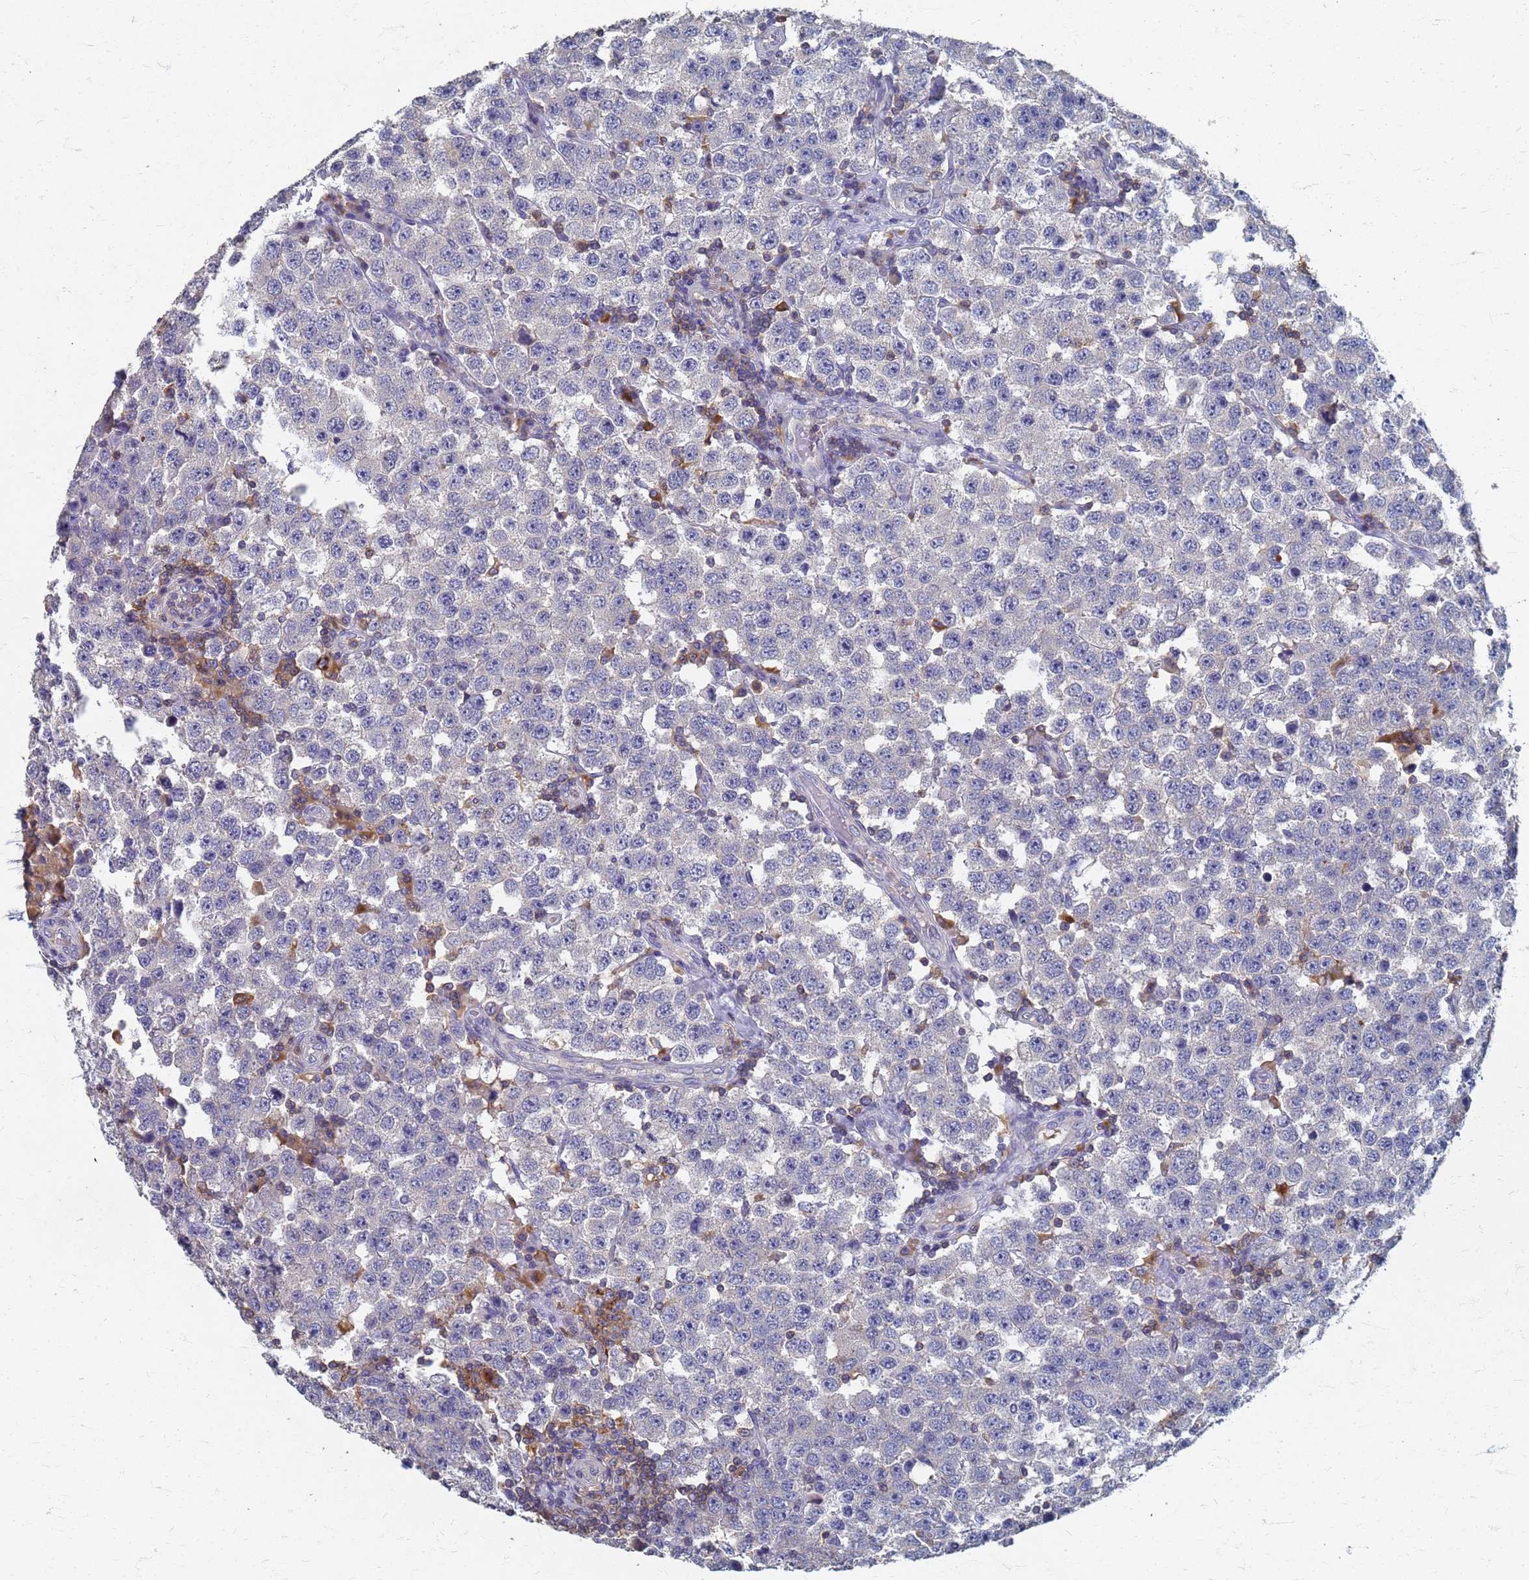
{"staining": {"intensity": "negative", "quantity": "none", "location": "none"}, "tissue": "testis cancer", "cell_type": "Tumor cells", "image_type": "cancer", "snomed": [{"axis": "morphology", "description": "Seminoma, NOS"}, {"axis": "topography", "description": "Testis"}], "caption": "The image demonstrates no significant expression in tumor cells of testis cancer (seminoma). (Stains: DAB (3,3'-diaminobenzidine) immunohistochemistry (IHC) with hematoxylin counter stain, Microscopy: brightfield microscopy at high magnification).", "gene": "KRCC1", "patient": {"sex": "male", "age": 28}}